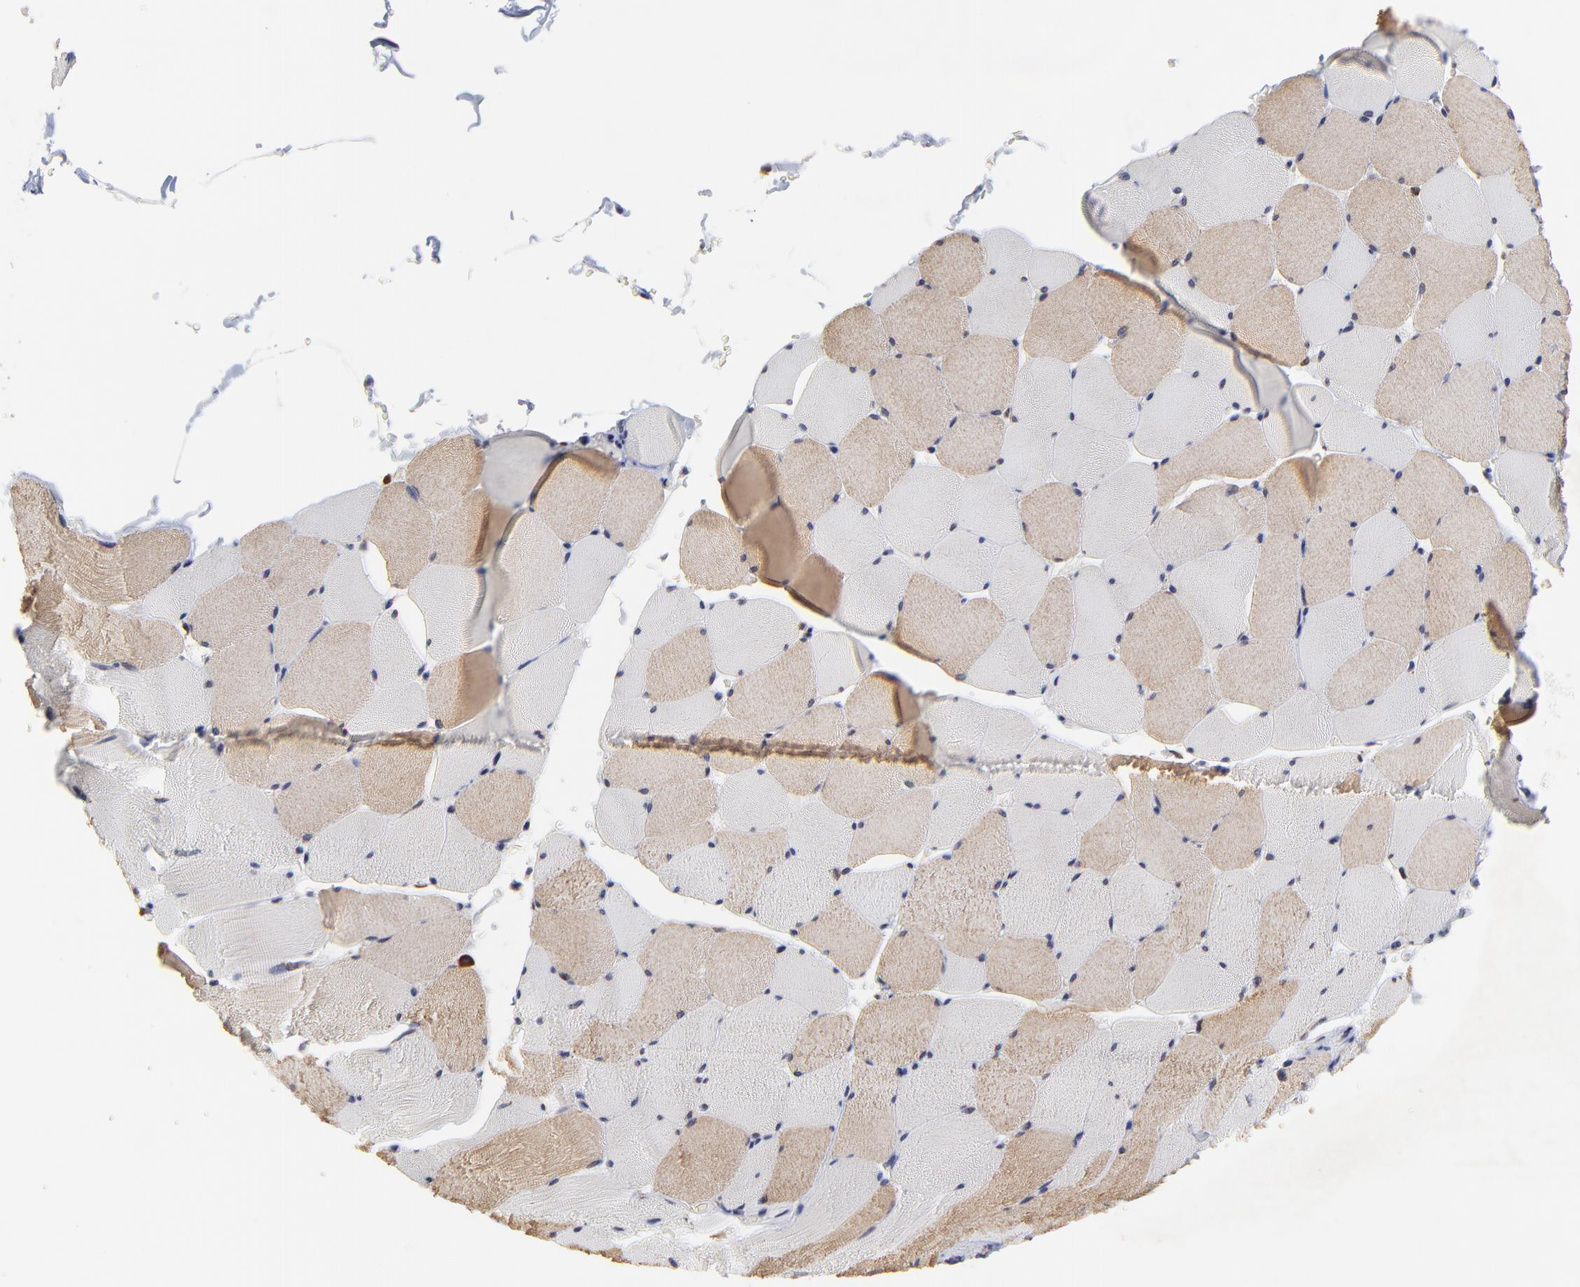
{"staining": {"intensity": "weak", "quantity": "<25%", "location": "cytoplasmic/membranous"}, "tissue": "skeletal muscle", "cell_type": "Myocytes", "image_type": "normal", "snomed": [{"axis": "morphology", "description": "Normal tissue, NOS"}, {"axis": "topography", "description": "Skeletal muscle"}], "caption": "Immunohistochemistry histopathology image of normal human skeletal muscle stained for a protein (brown), which demonstrates no expression in myocytes.", "gene": "ZNF550", "patient": {"sex": "male", "age": 62}}